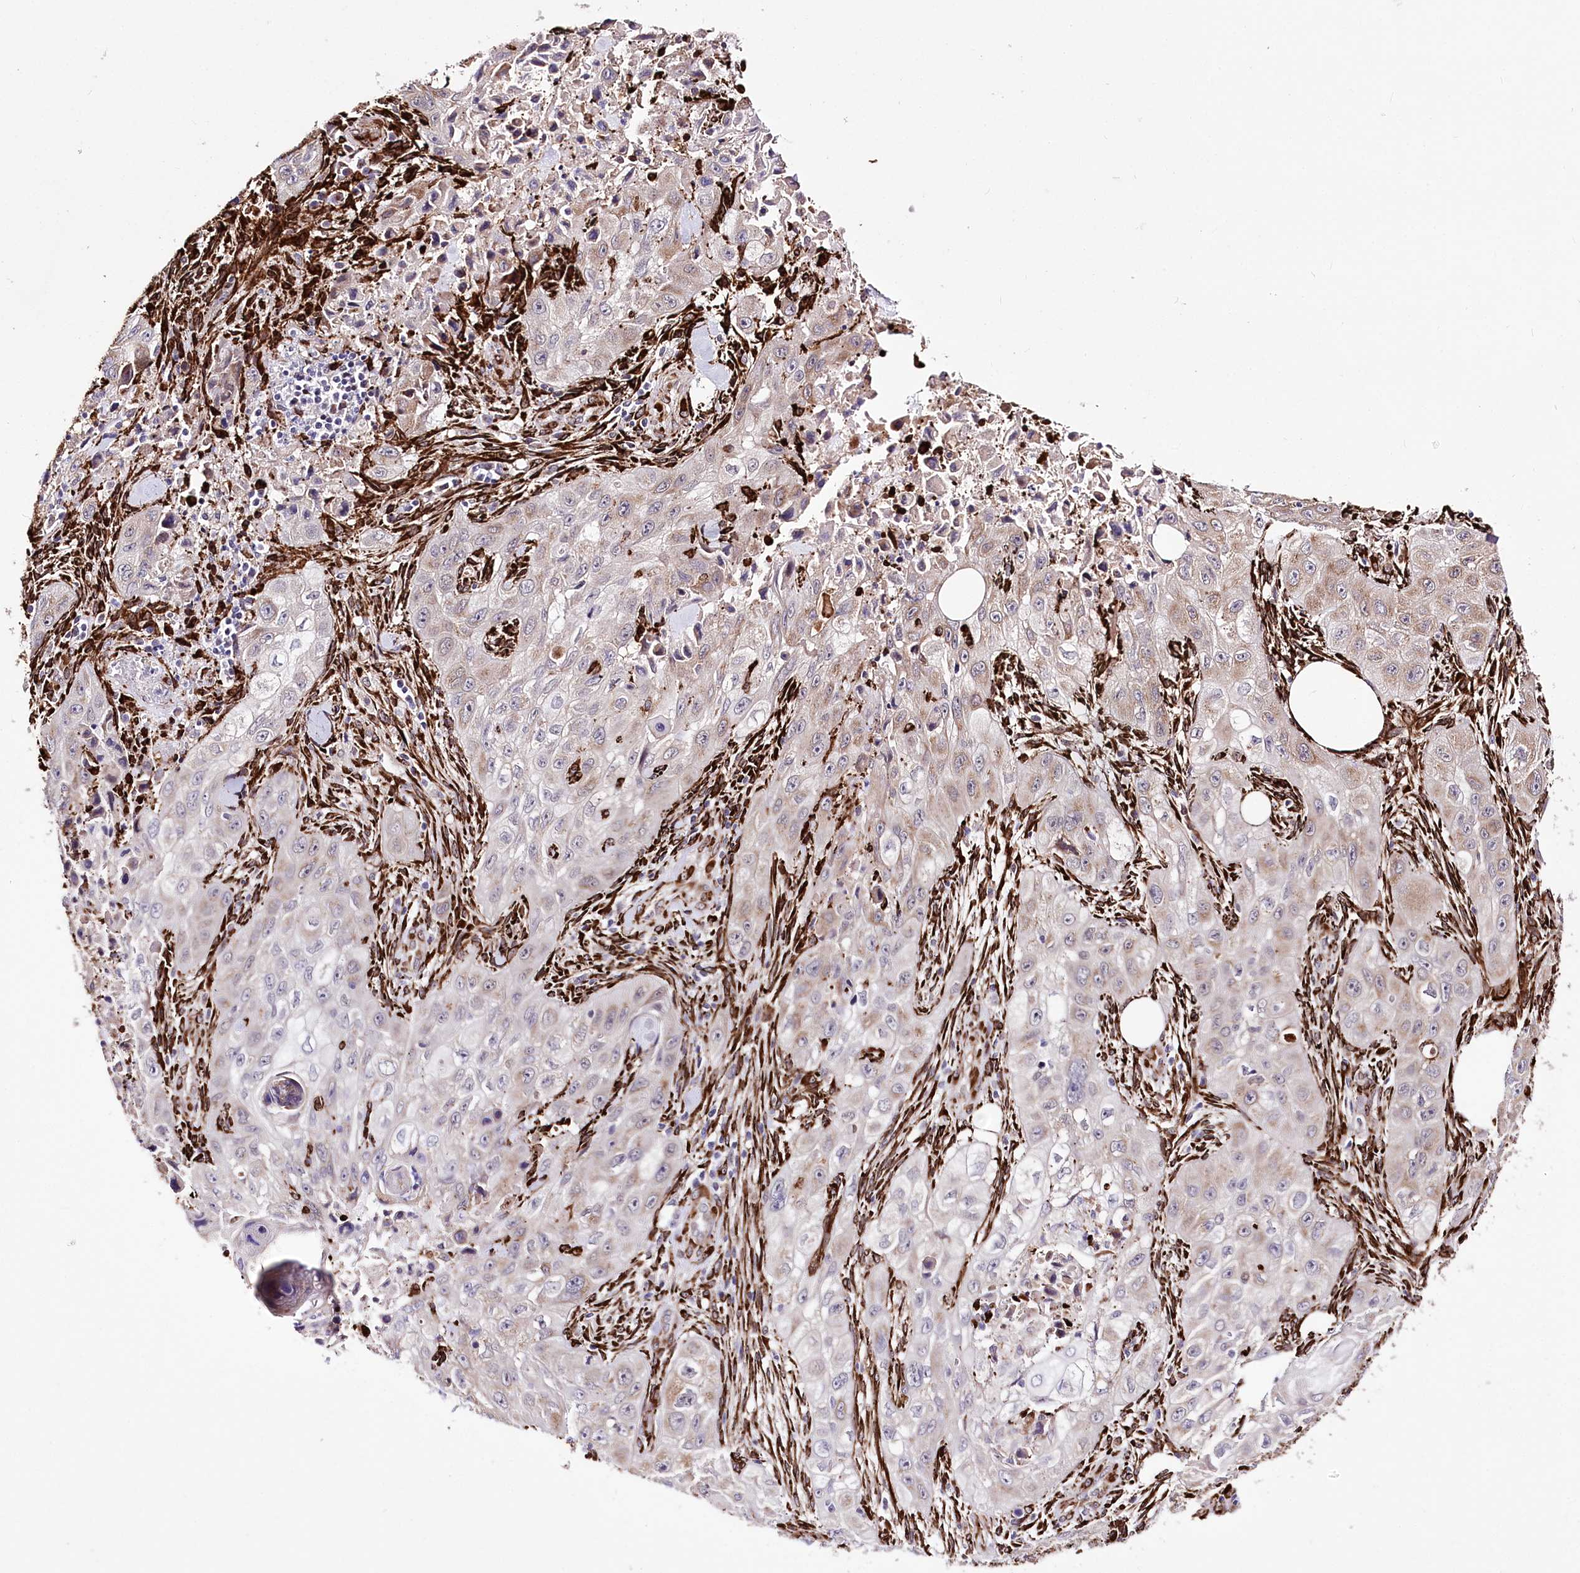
{"staining": {"intensity": "weak", "quantity": "25%-75%", "location": "cytoplasmic/membranous"}, "tissue": "skin cancer", "cell_type": "Tumor cells", "image_type": "cancer", "snomed": [{"axis": "morphology", "description": "Squamous cell carcinoma, NOS"}, {"axis": "topography", "description": "Skin"}, {"axis": "topography", "description": "Subcutis"}], "caption": "Brown immunohistochemical staining in human skin cancer (squamous cell carcinoma) displays weak cytoplasmic/membranous staining in about 25%-75% of tumor cells. The staining is performed using DAB brown chromogen to label protein expression. The nuclei are counter-stained blue using hematoxylin.", "gene": "WWC1", "patient": {"sex": "male", "age": 73}}